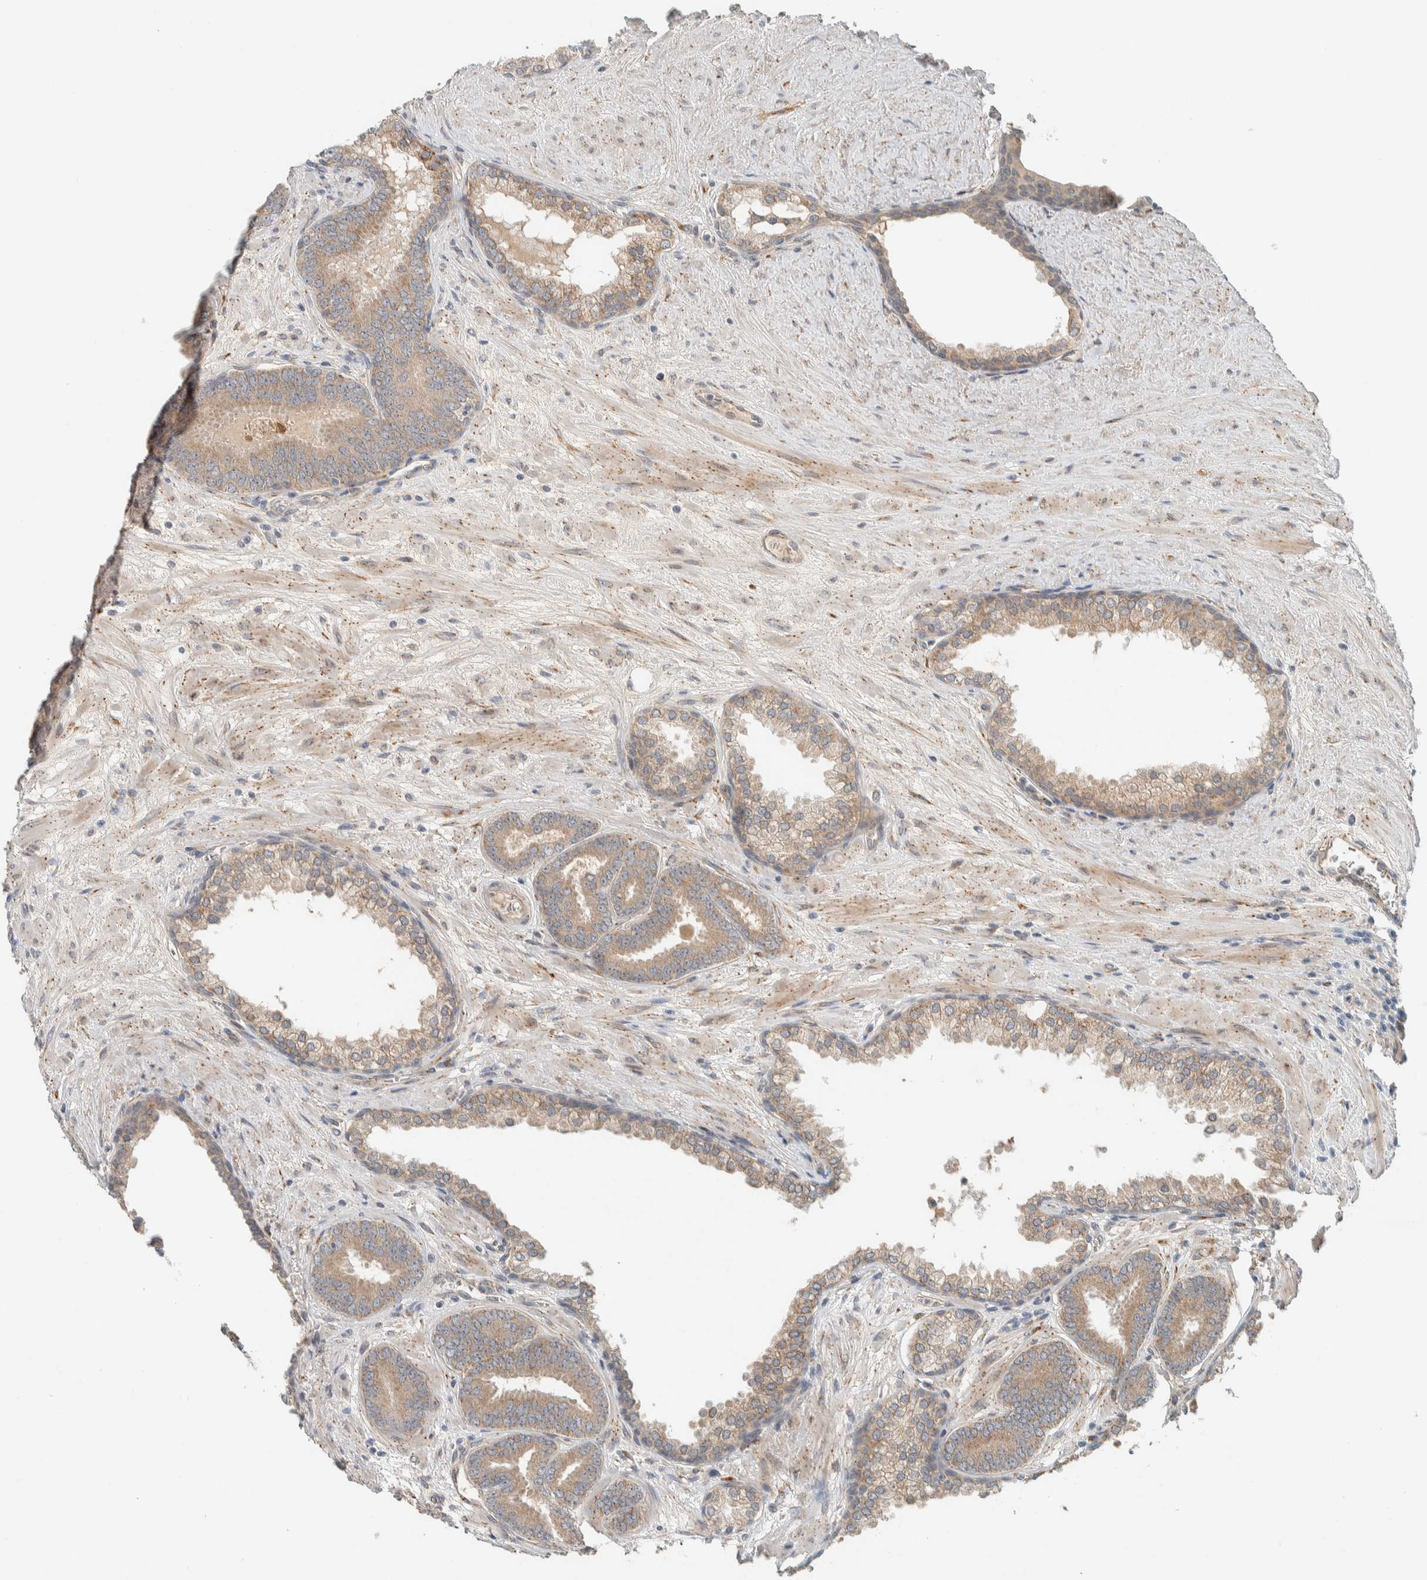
{"staining": {"intensity": "weak", "quantity": ">75%", "location": "cytoplasmic/membranous"}, "tissue": "prostate cancer", "cell_type": "Tumor cells", "image_type": "cancer", "snomed": [{"axis": "morphology", "description": "Adenocarcinoma, Low grade"}, {"axis": "topography", "description": "Prostate"}], "caption": "Immunohistochemistry histopathology image of human low-grade adenocarcinoma (prostate) stained for a protein (brown), which reveals low levels of weak cytoplasmic/membranous staining in approximately >75% of tumor cells.", "gene": "CTBP2", "patient": {"sex": "male", "age": 62}}